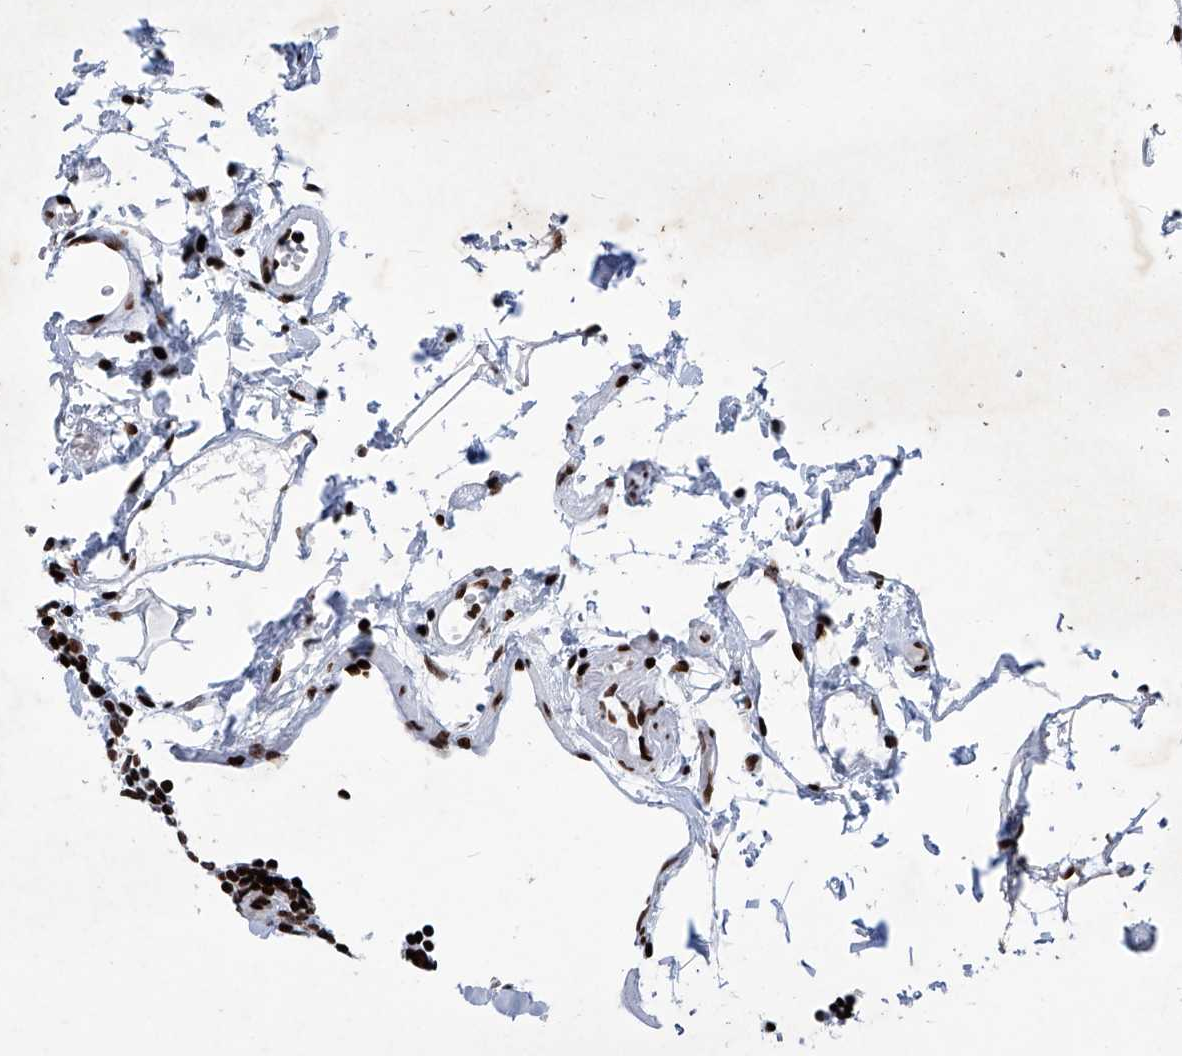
{"staining": {"intensity": "strong", "quantity": ">75%", "location": "nuclear"}, "tissue": "colon", "cell_type": "Endothelial cells", "image_type": "normal", "snomed": [{"axis": "morphology", "description": "Normal tissue, NOS"}, {"axis": "topography", "description": "Colon"}], "caption": "Unremarkable colon shows strong nuclear expression in approximately >75% of endothelial cells (DAB (3,3'-diaminobenzidine) IHC, brown staining for protein, blue staining for nuclei)..", "gene": "HEY2", "patient": {"sex": "male", "age": 56}}